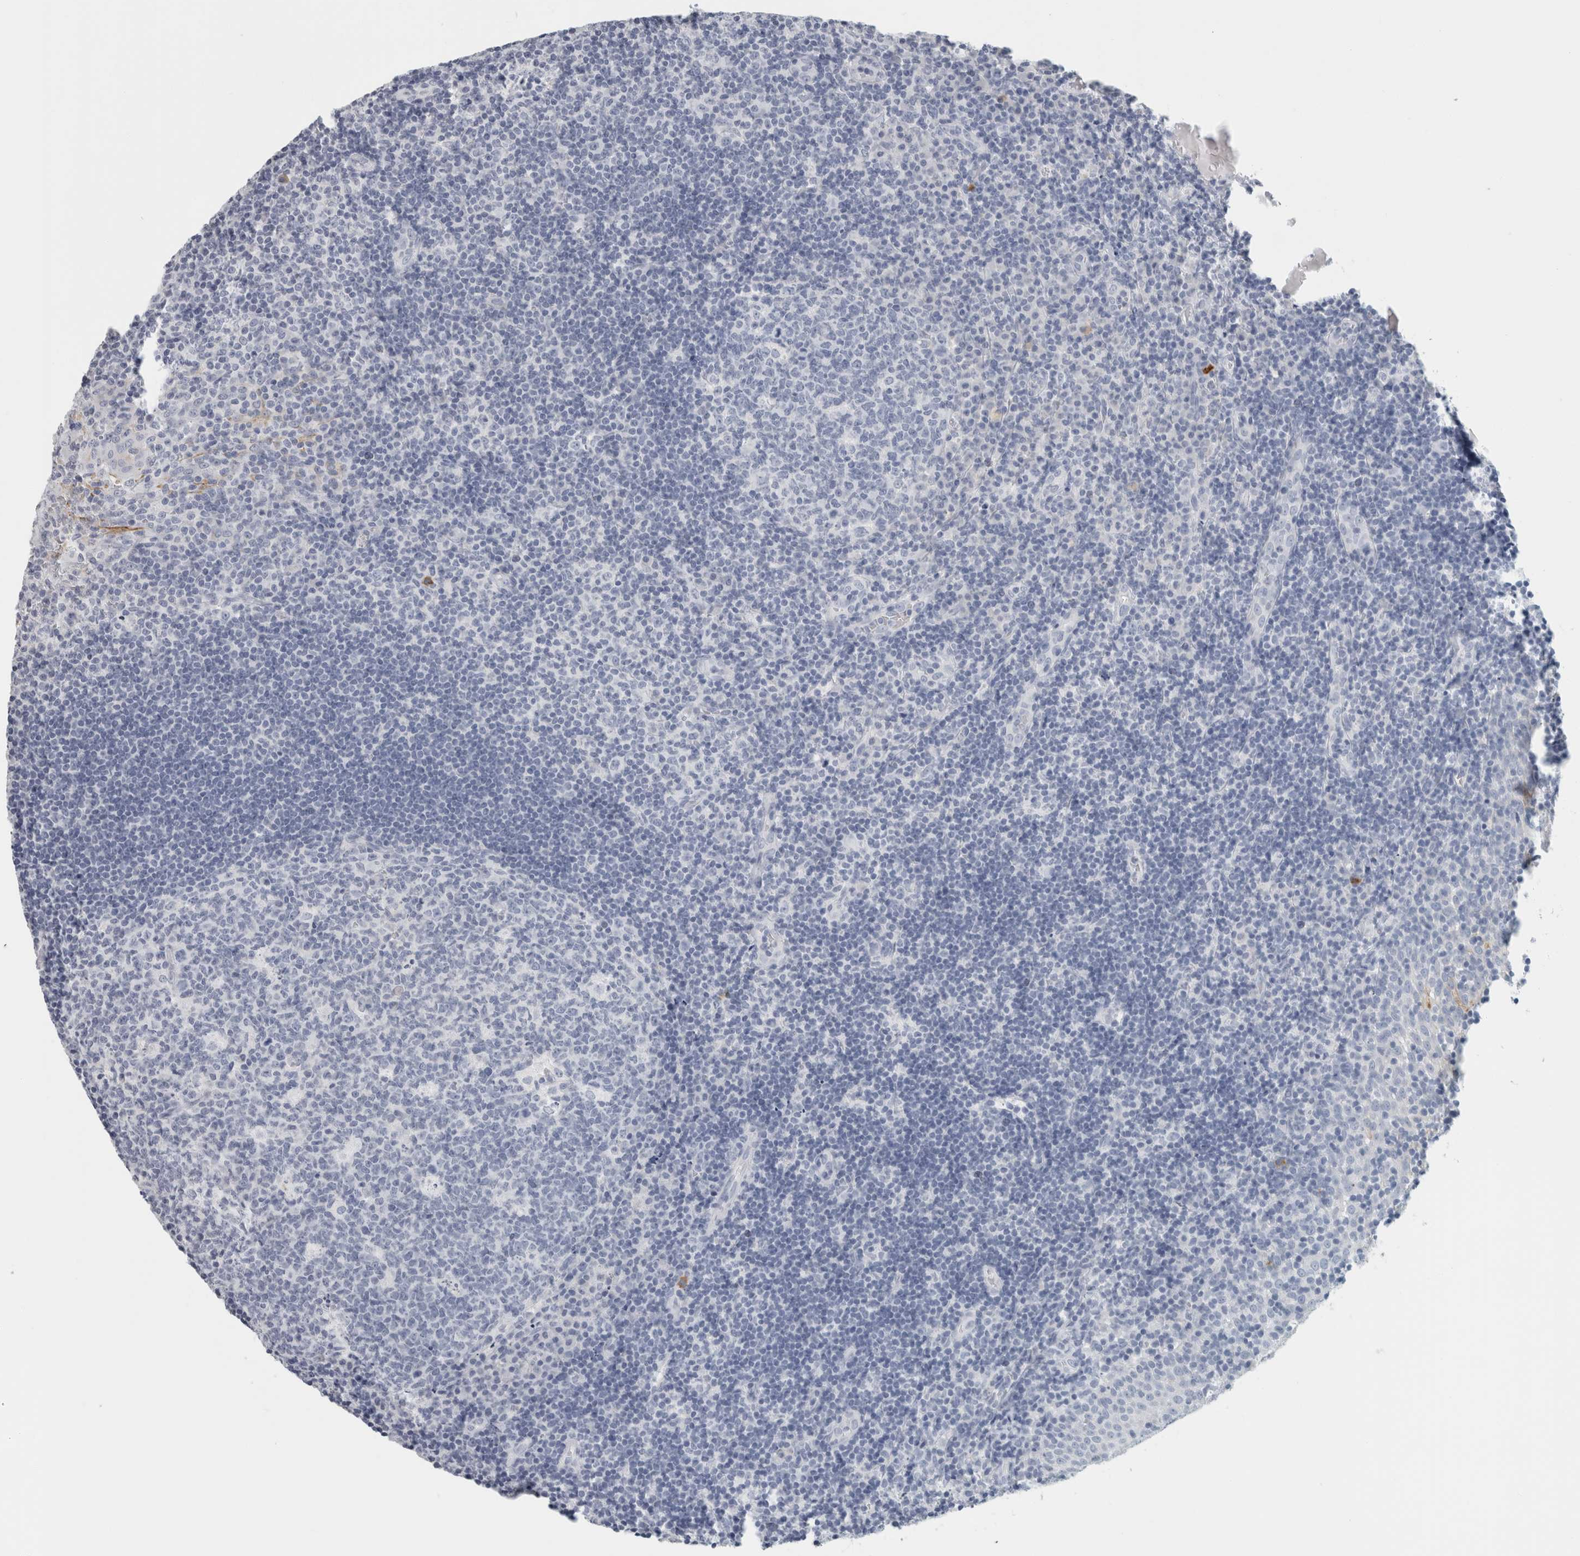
{"staining": {"intensity": "negative", "quantity": "none", "location": "none"}, "tissue": "tonsil", "cell_type": "Germinal center cells", "image_type": "normal", "snomed": [{"axis": "morphology", "description": "Normal tissue, NOS"}, {"axis": "topography", "description": "Tonsil"}], "caption": "Immunohistochemistry image of normal tonsil stained for a protein (brown), which shows no staining in germinal center cells. Nuclei are stained in blue.", "gene": "SLC28A3", "patient": {"sex": "female", "age": 40}}